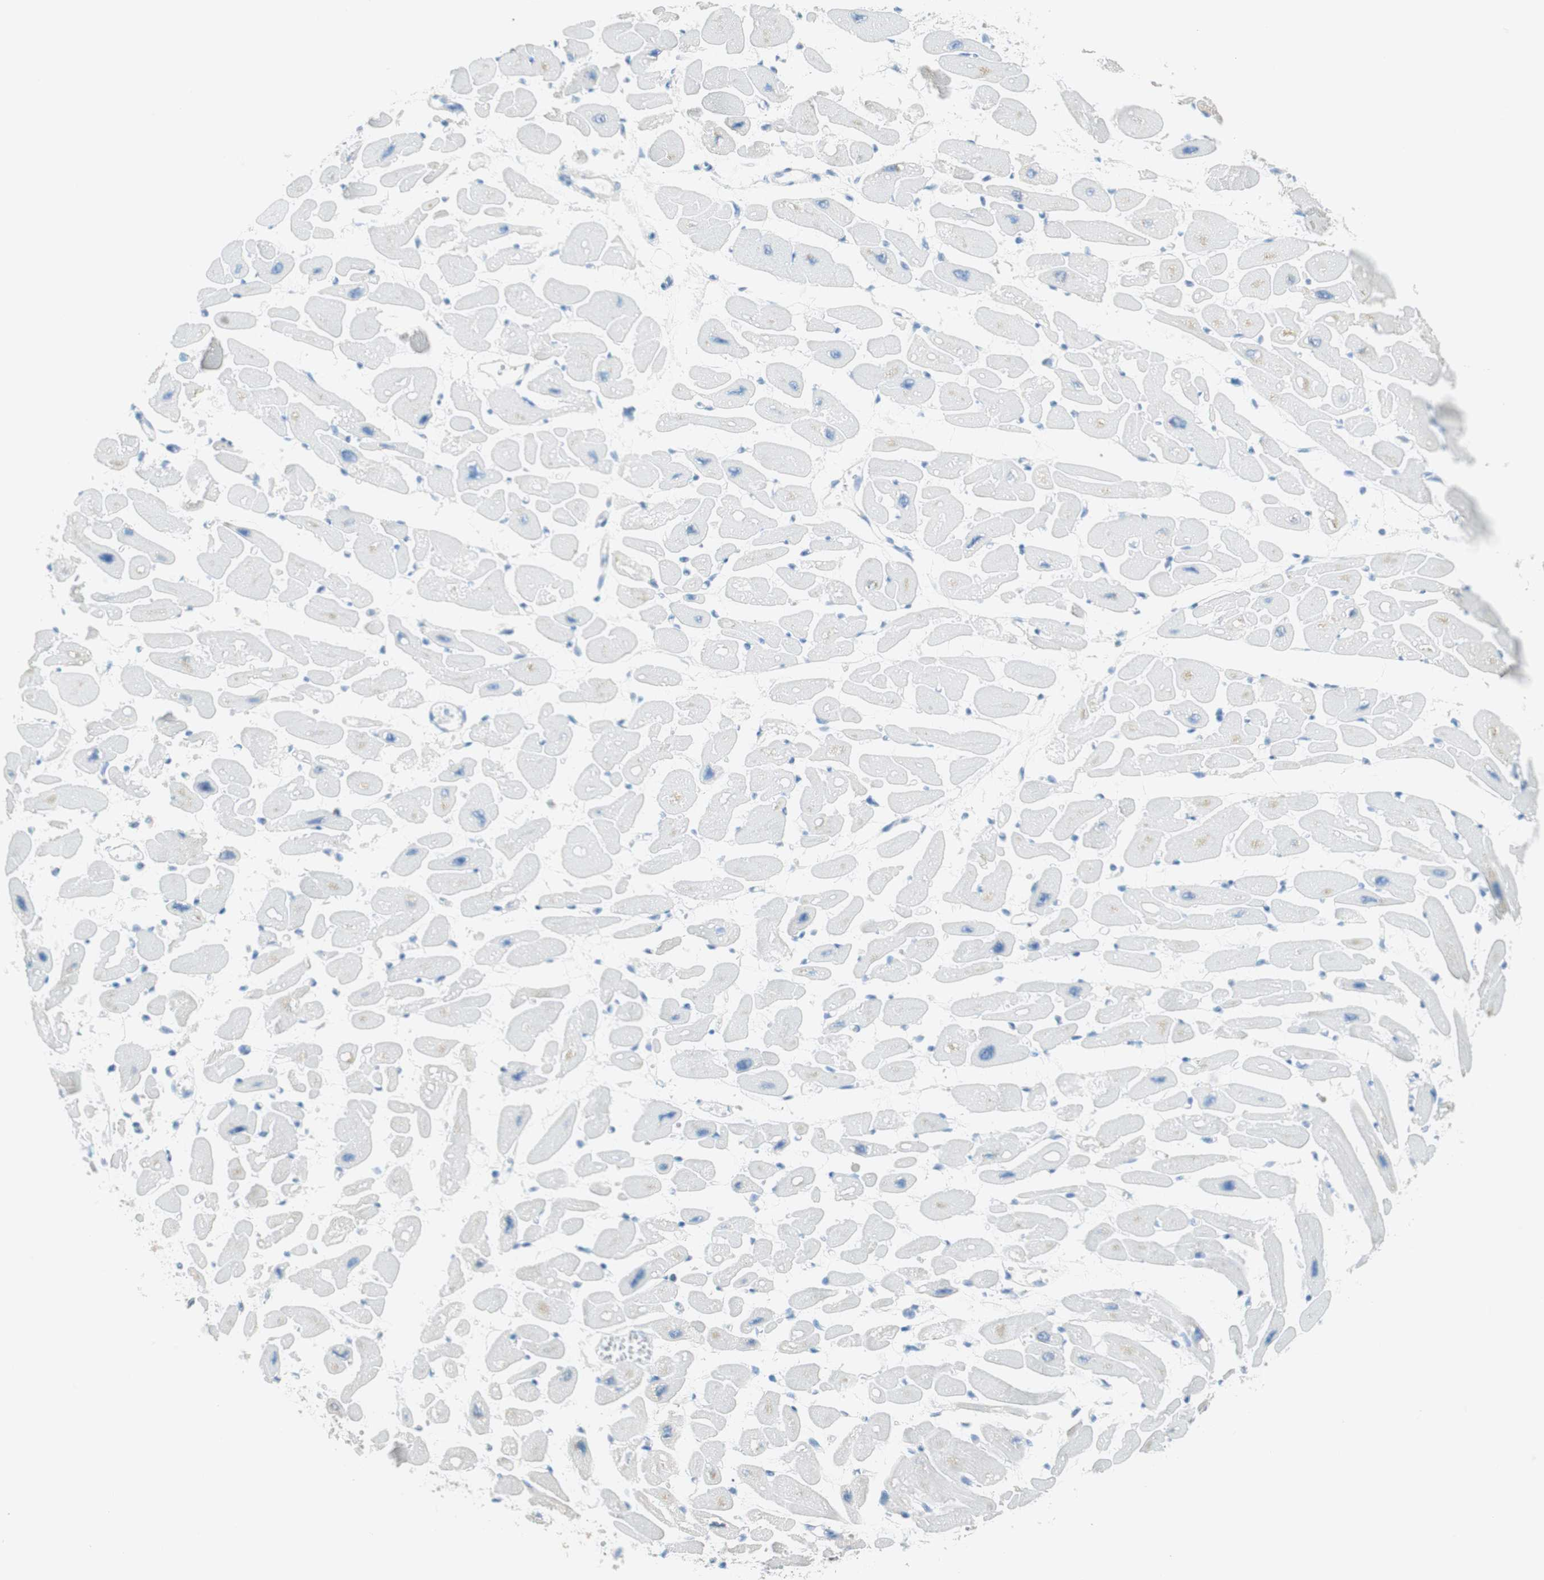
{"staining": {"intensity": "negative", "quantity": "none", "location": "none"}, "tissue": "heart muscle", "cell_type": "Cardiomyocytes", "image_type": "normal", "snomed": [{"axis": "morphology", "description": "Normal tissue, NOS"}, {"axis": "topography", "description": "Heart"}], "caption": "Immunohistochemical staining of unremarkable human heart muscle exhibits no significant positivity in cardiomyocytes.", "gene": "TNFRSF13C", "patient": {"sex": "female", "age": 54}}